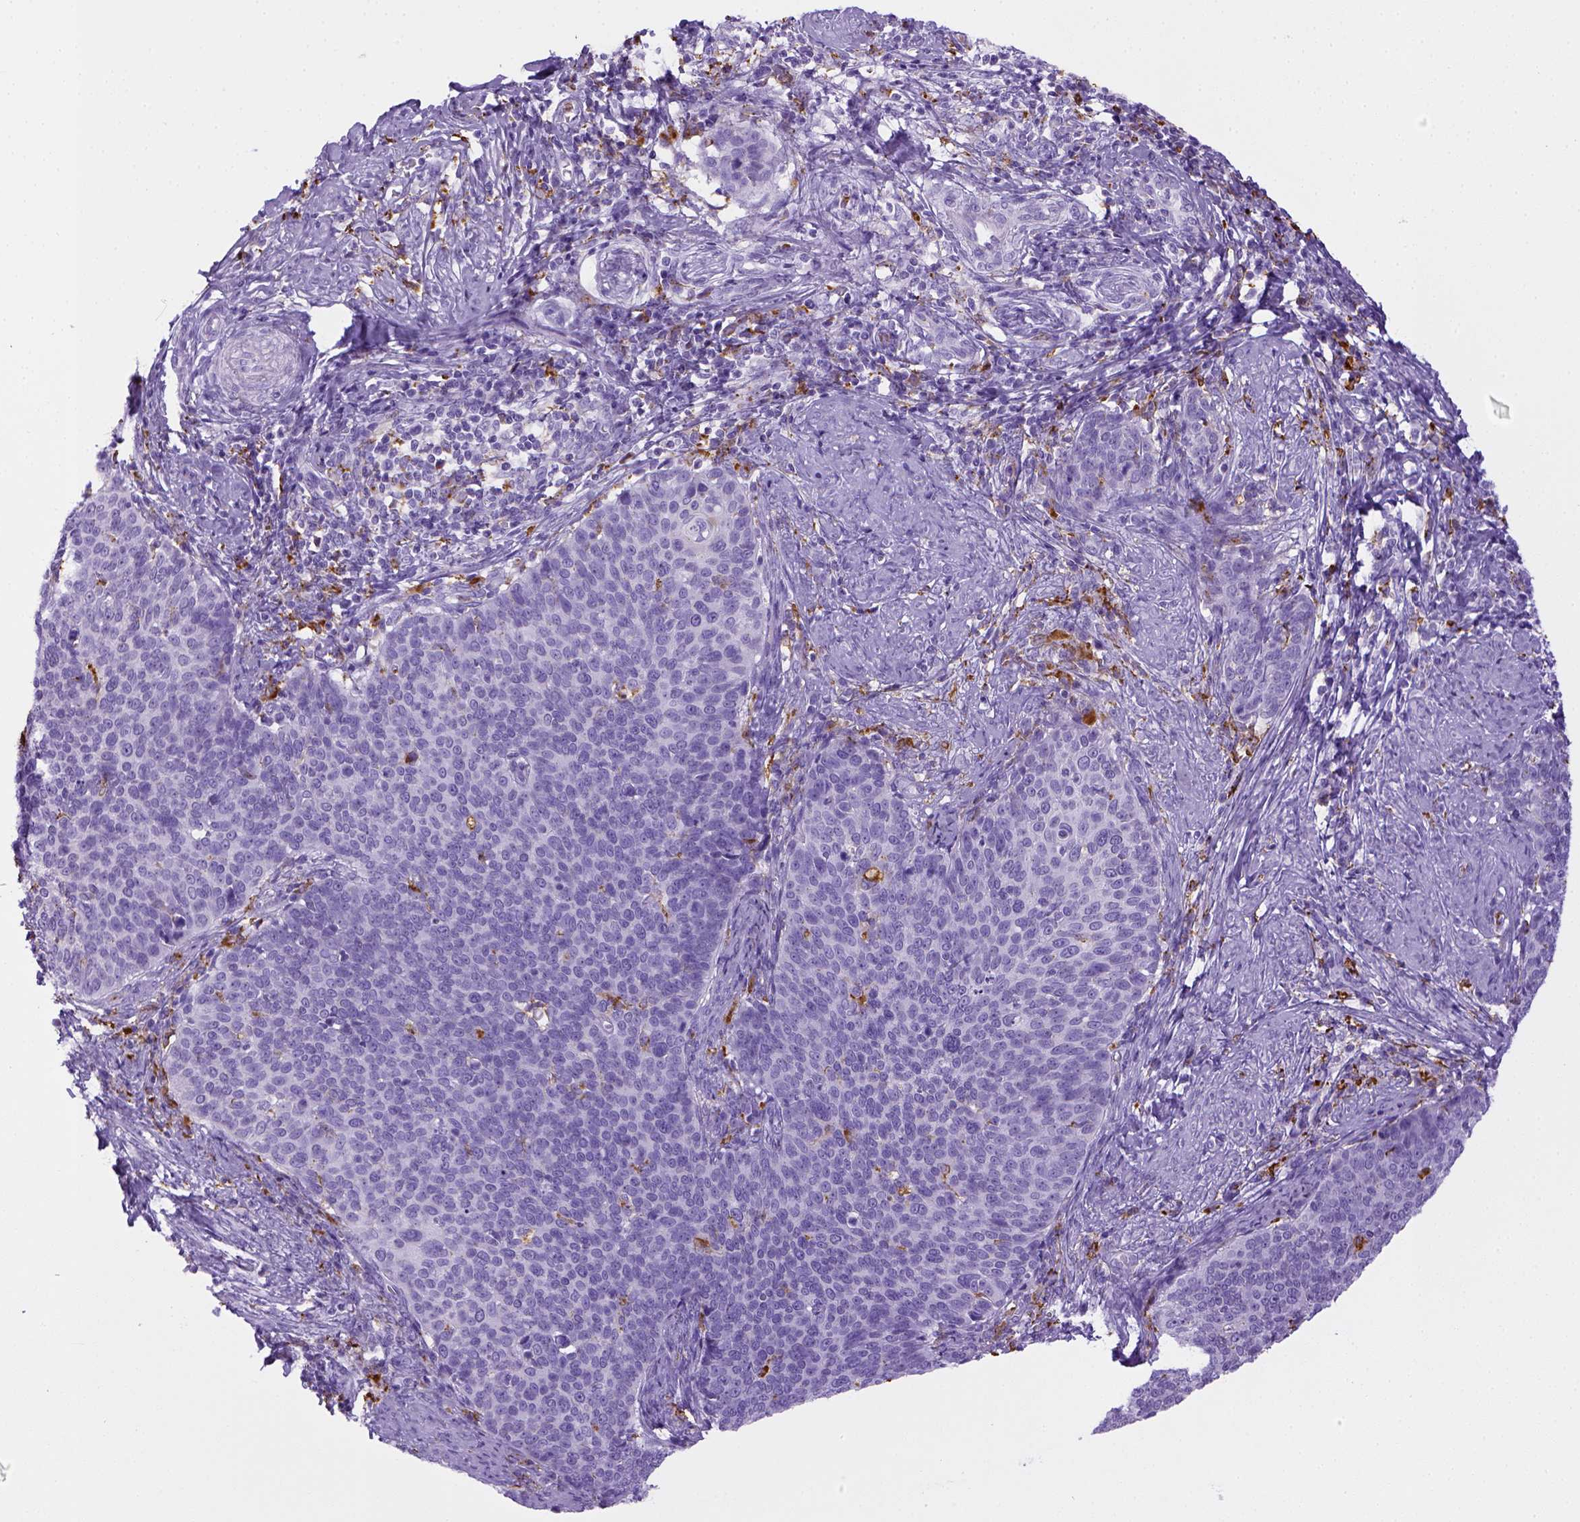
{"staining": {"intensity": "negative", "quantity": "none", "location": "none"}, "tissue": "cervical cancer", "cell_type": "Tumor cells", "image_type": "cancer", "snomed": [{"axis": "morphology", "description": "Normal tissue, NOS"}, {"axis": "morphology", "description": "Squamous cell carcinoma, NOS"}, {"axis": "topography", "description": "Cervix"}], "caption": "This is a micrograph of immunohistochemistry (IHC) staining of cervical cancer (squamous cell carcinoma), which shows no expression in tumor cells.", "gene": "CD68", "patient": {"sex": "female", "age": 39}}